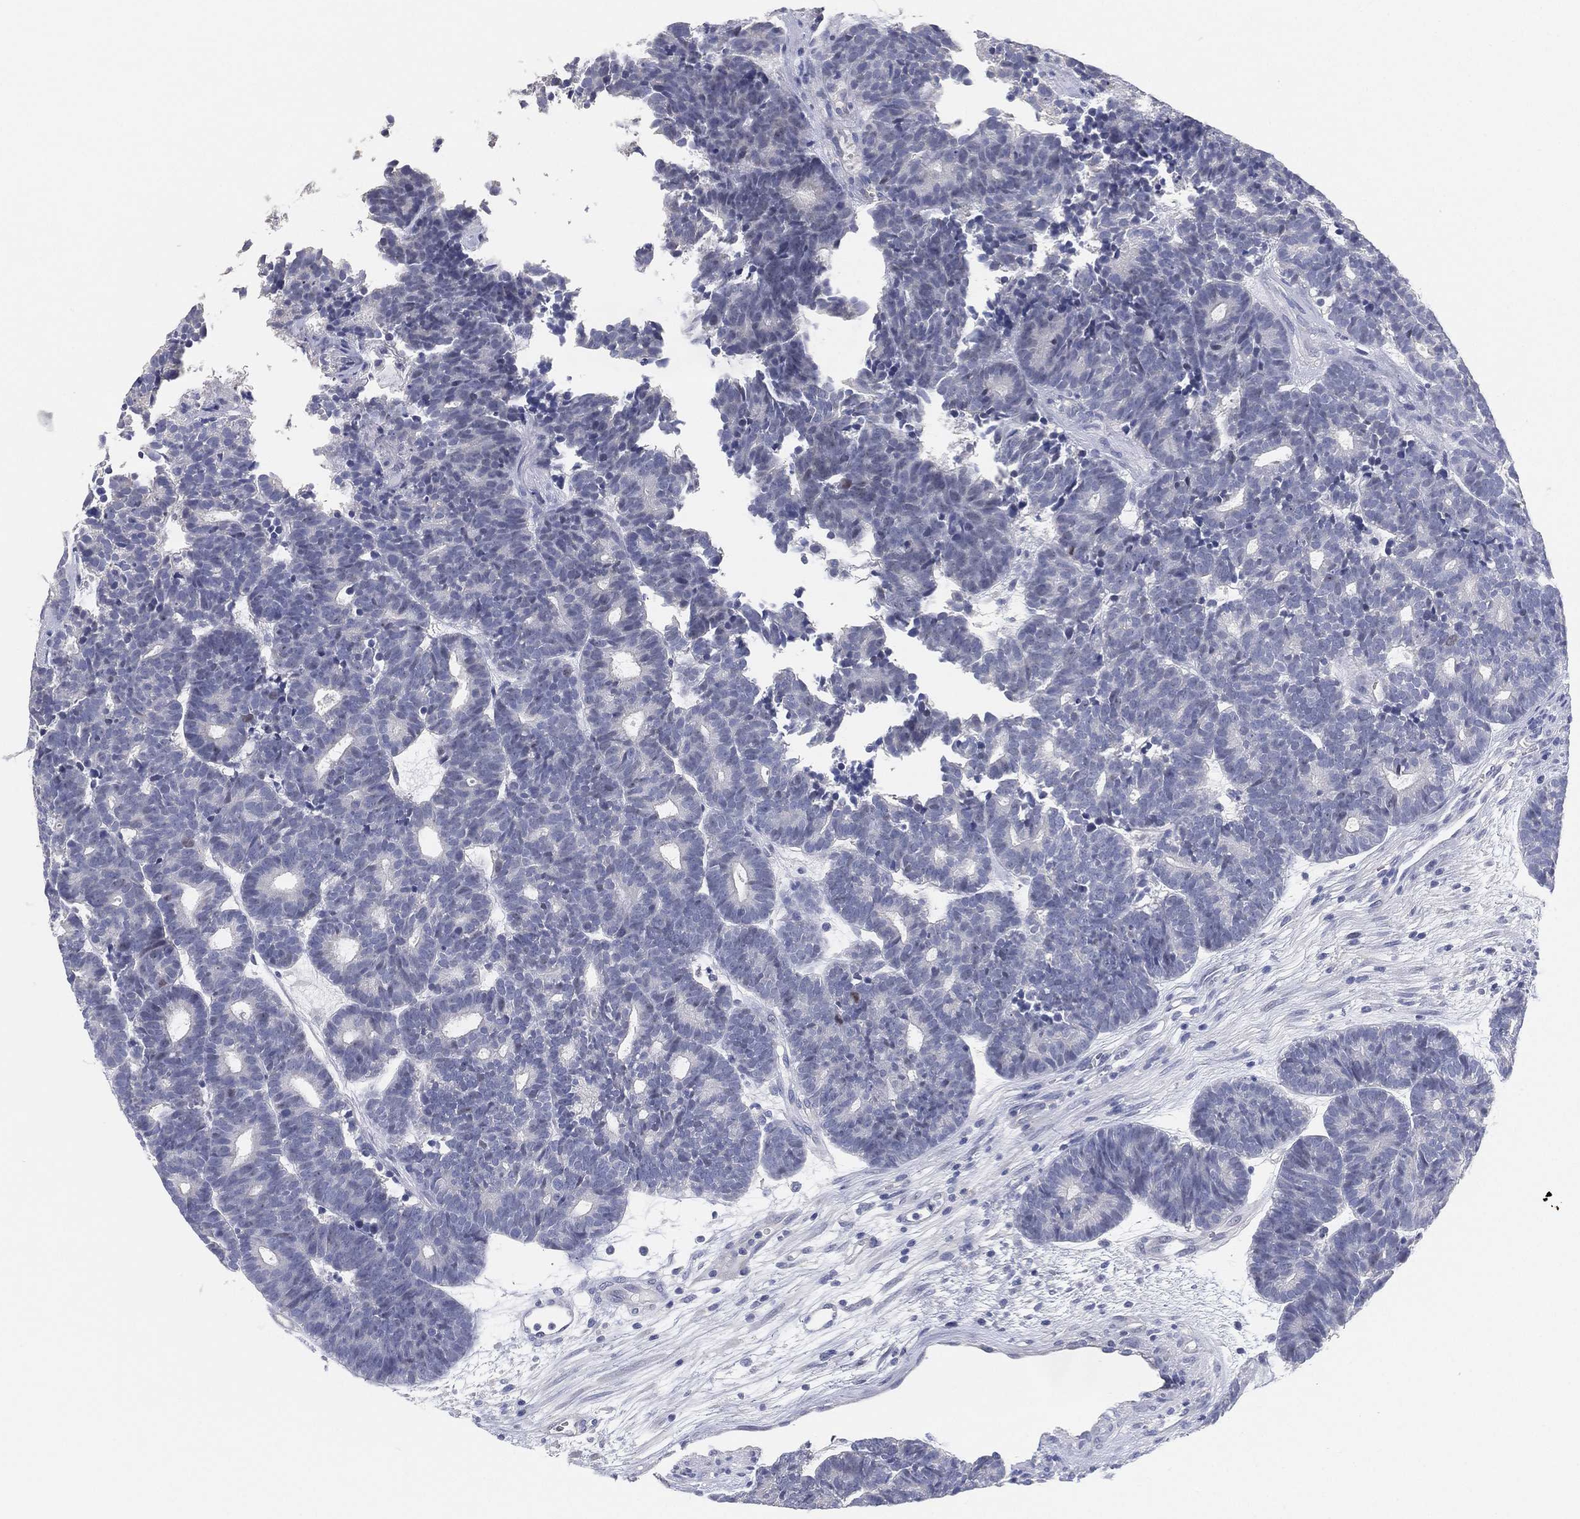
{"staining": {"intensity": "negative", "quantity": "none", "location": "none"}, "tissue": "head and neck cancer", "cell_type": "Tumor cells", "image_type": "cancer", "snomed": [{"axis": "morphology", "description": "Adenocarcinoma, NOS"}, {"axis": "topography", "description": "Head-Neck"}], "caption": "Human head and neck cancer stained for a protein using IHC exhibits no positivity in tumor cells.", "gene": "FAM187B", "patient": {"sex": "female", "age": 81}}